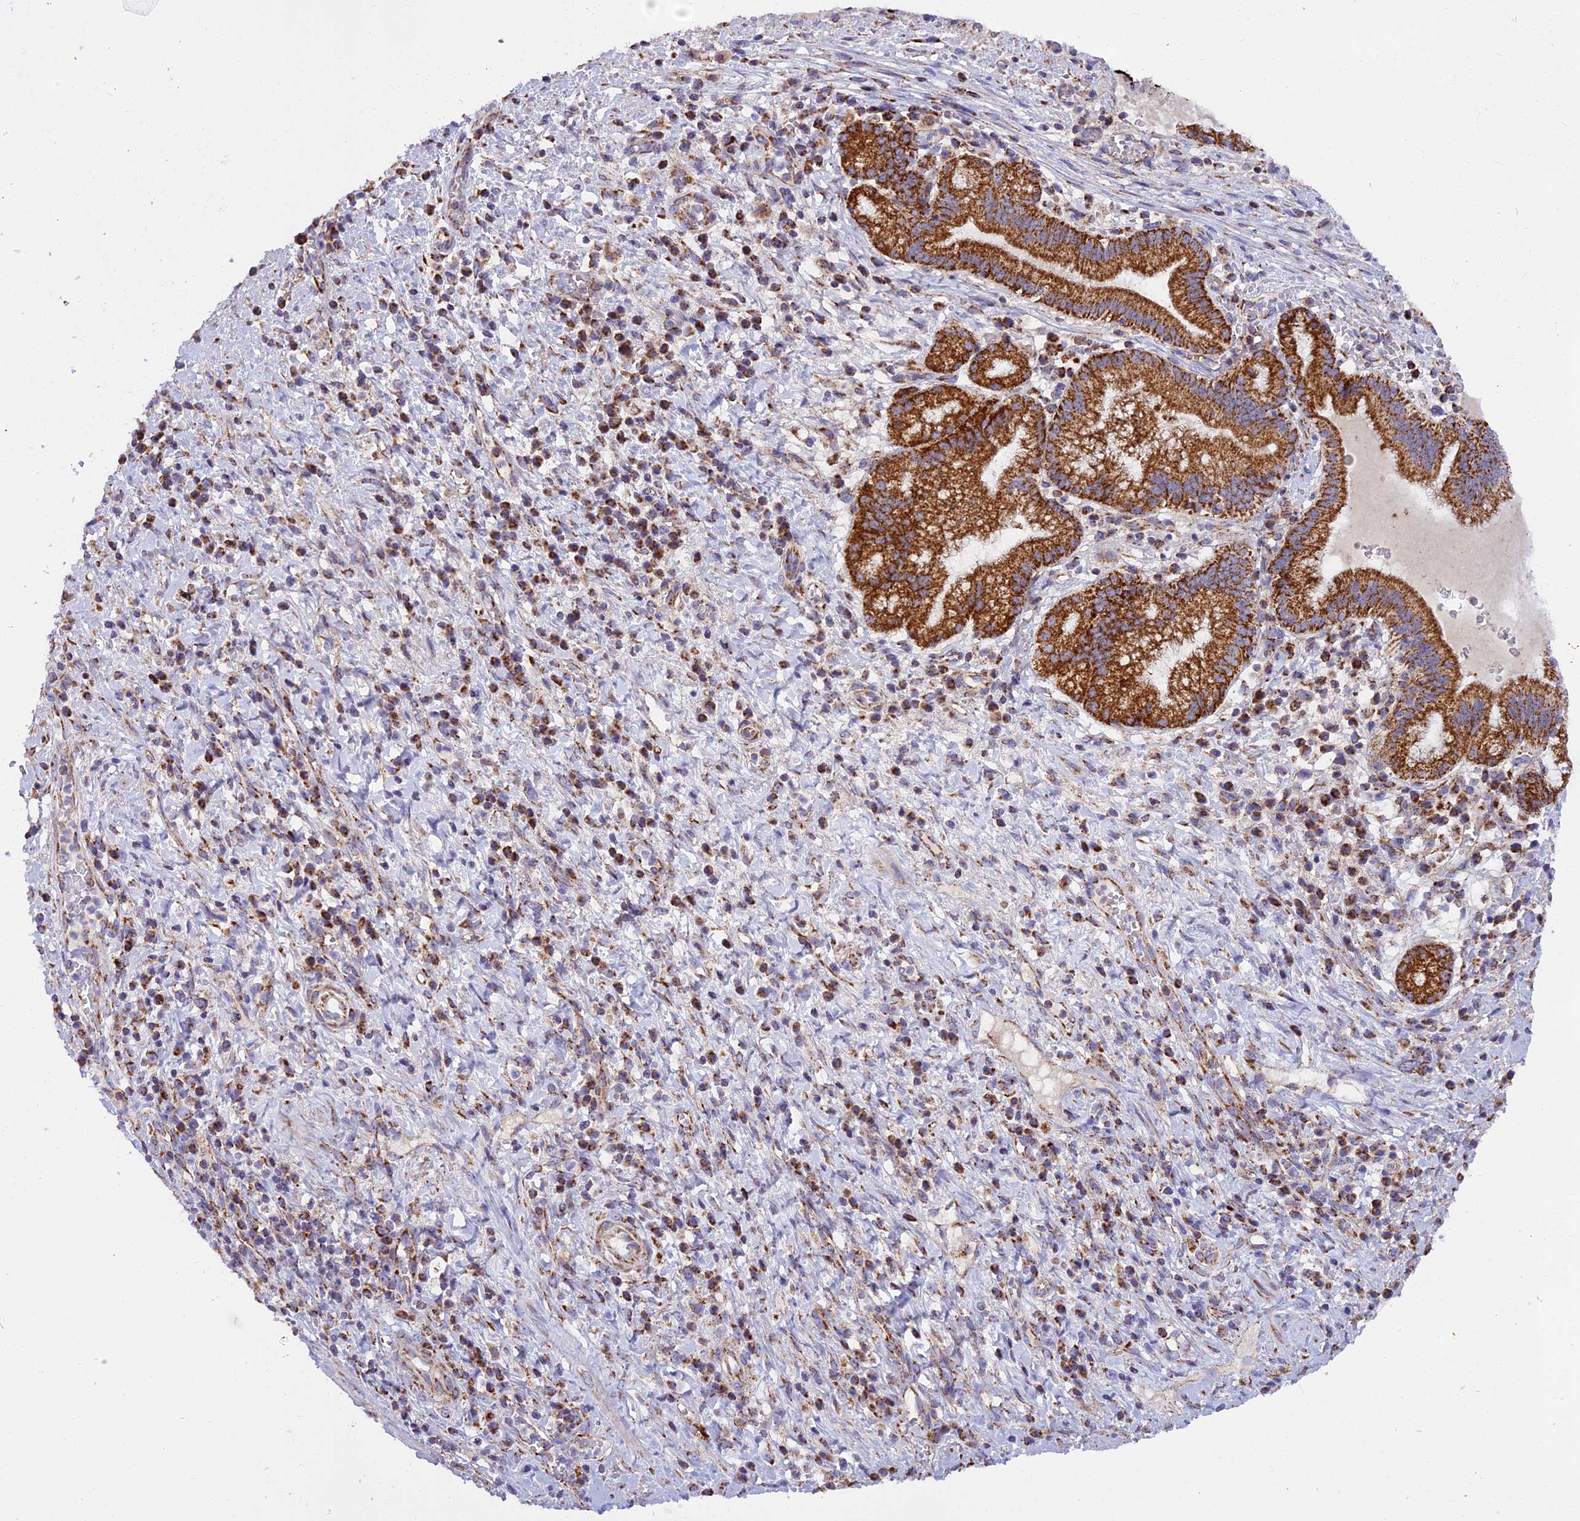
{"staining": {"intensity": "strong", "quantity": ">75%", "location": "cytoplasmic/membranous"}, "tissue": "pancreatic cancer", "cell_type": "Tumor cells", "image_type": "cancer", "snomed": [{"axis": "morphology", "description": "Adenocarcinoma, NOS"}, {"axis": "topography", "description": "Pancreas"}], "caption": "Immunohistochemical staining of pancreatic adenocarcinoma exhibits strong cytoplasmic/membranous protein expression in about >75% of tumor cells. The protein is stained brown, and the nuclei are stained in blue (DAB (3,3'-diaminobenzidine) IHC with brightfield microscopy, high magnification).", "gene": "MRPS34", "patient": {"sex": "male", "age": 72}}